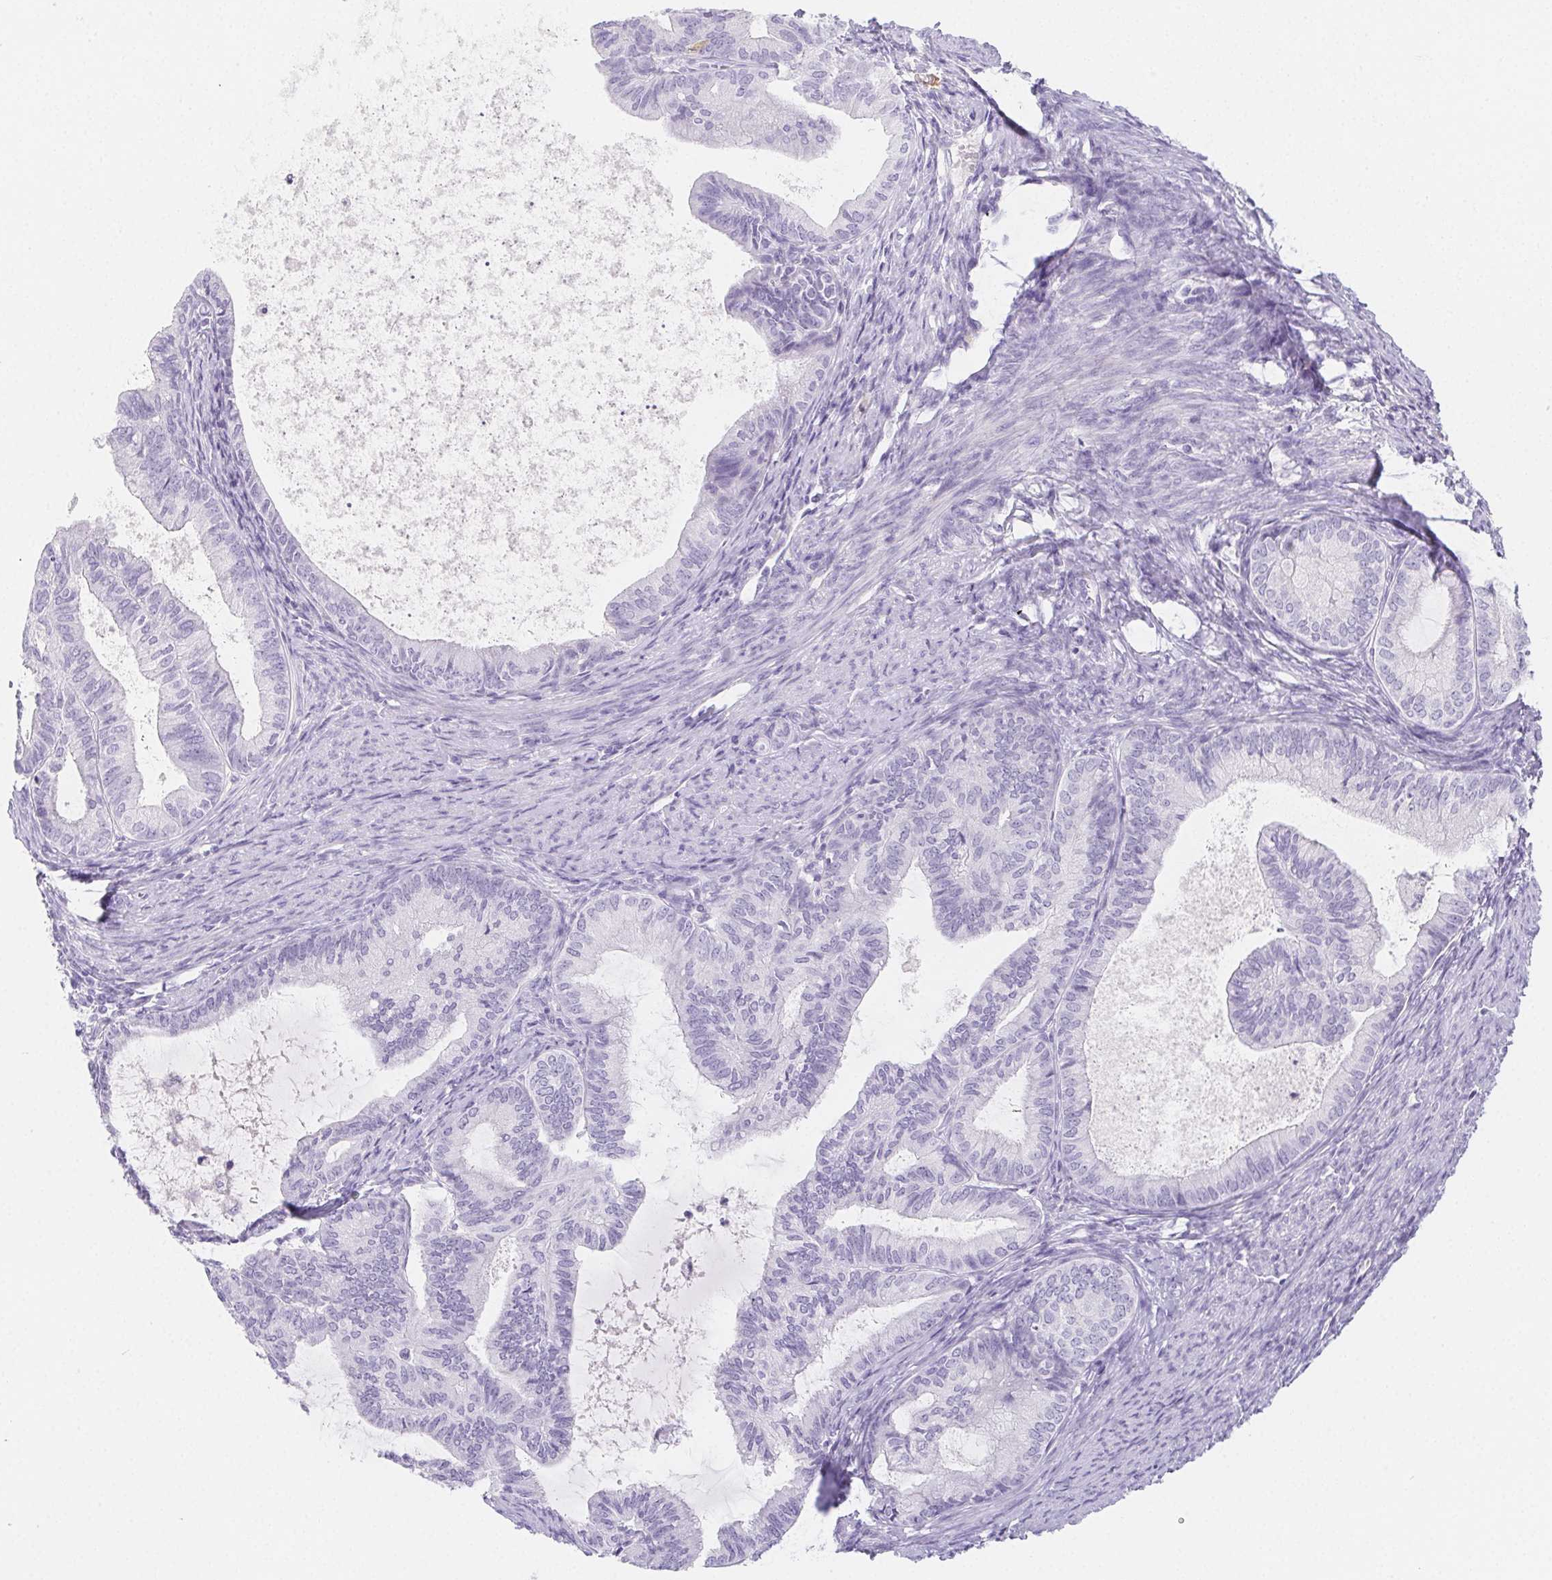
{"staining": {"intensity": "negative", "quantity": "none", "location": "none"}, "tissue": "endometrial cancer", "cell_type": "Tumor cells", "image_type": "cancer", "snomed": [{"axis": "morphology", "description": "Adenocarcinoma, NOS"}, {"axis": "topography", "description": "Endometrium"}], "caption": "Tumor cells are negative for protein expression in human endometrial cancer. (Stains: DAB immunohistochemistry (IHC) with hematoxylin counter stain, Microscopy: brightfield microscopy at high magnification).", "gene": "ITIH2", "patient": {"sex": "female", "age": 86}}